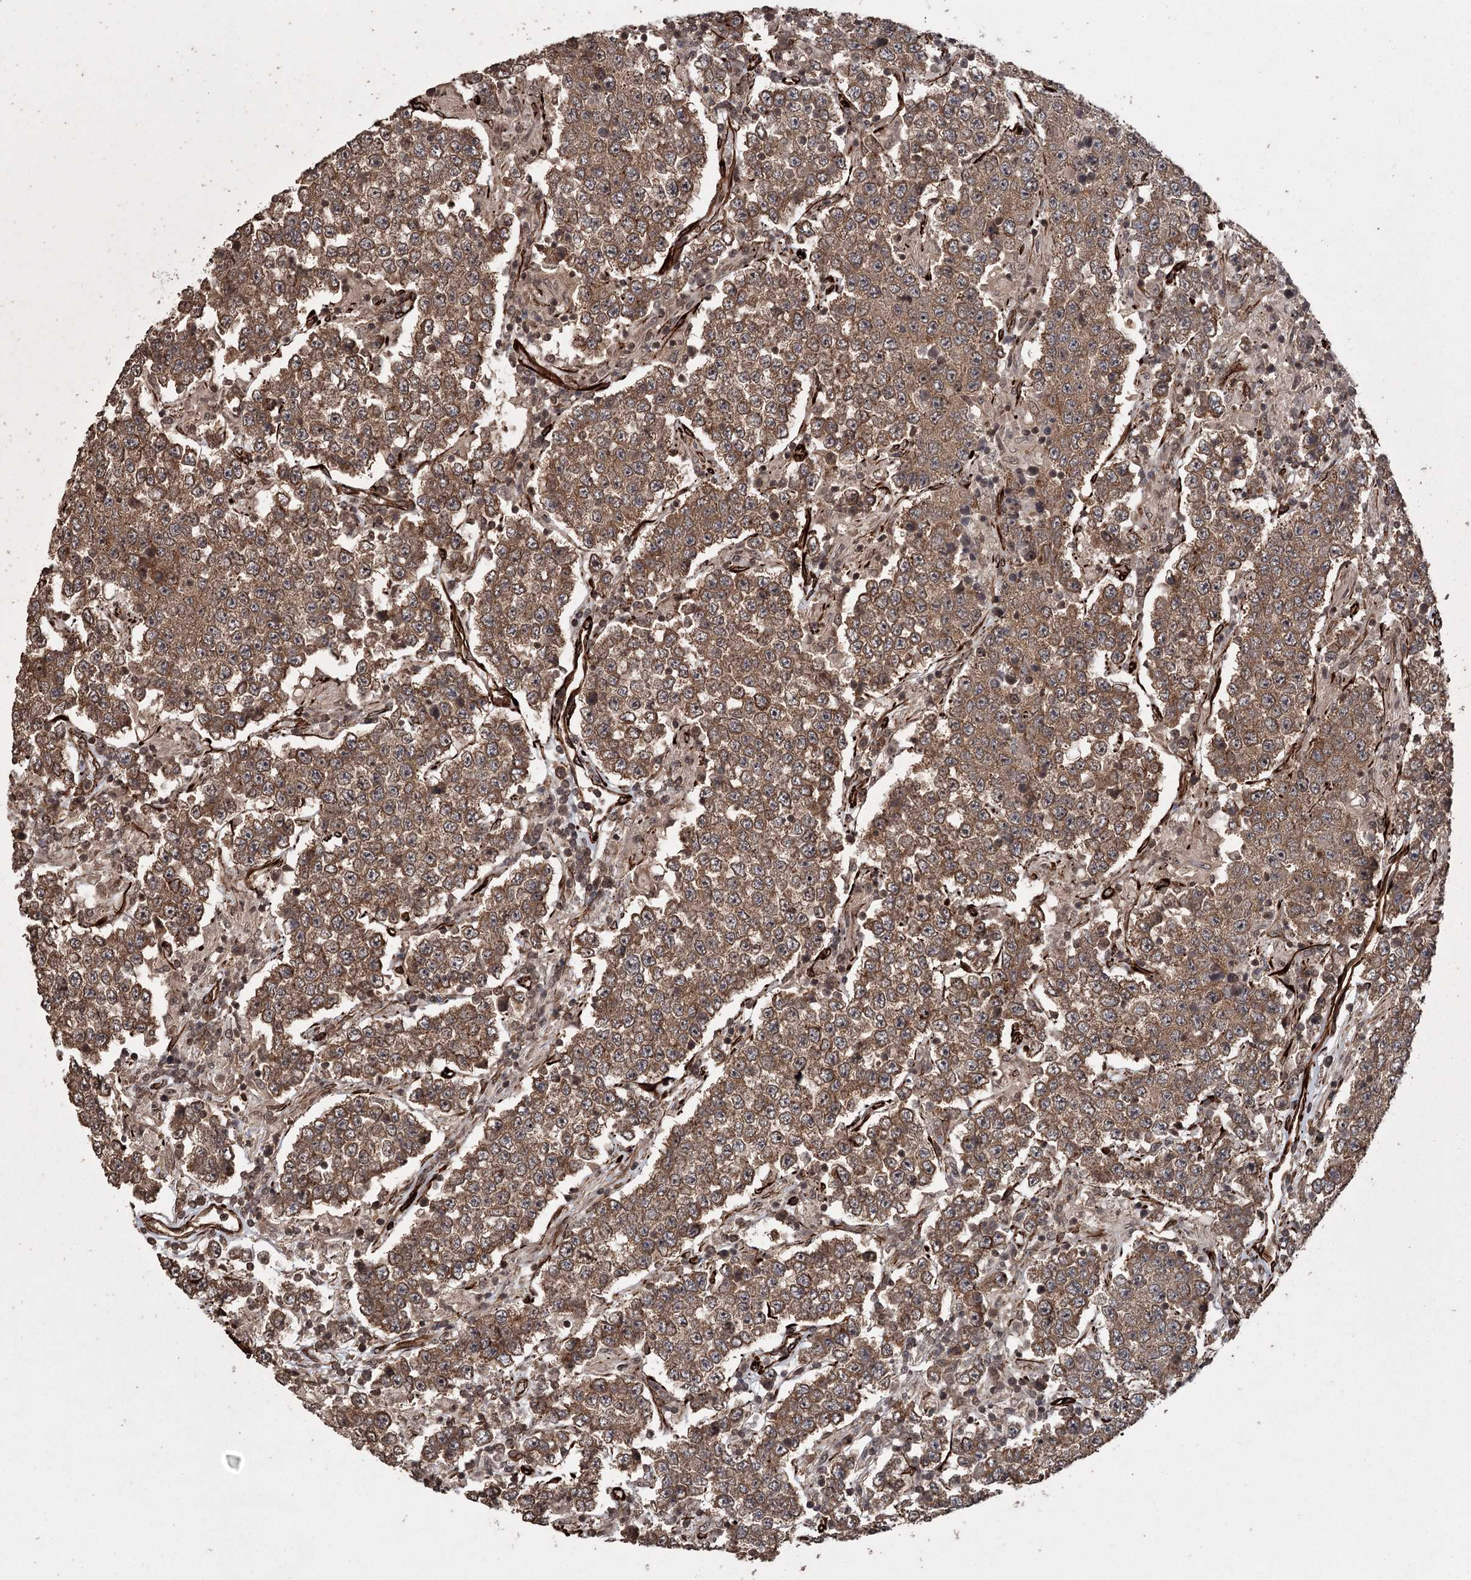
{"staining": {"intensity": "moderate", "quantity": ">75%", "location": "cytoplasmic/membranous"}, "tissue": "testis cancer", "cell_type": "Tumor cells", "image_type": "cancer", "snomed": [{"axis": "morphology", "description": "Normal tissue, NOS"}, {"axis": "morphology", "description": "Urothelial carcinoma, High grade"}, {"axis": "morphology", "description": "Seminoma, NOS"}, {"axis": "morphology", "description": "Carcinoma, Embryonal, NOS"}, {"axis": "topography", "description": "Urinary bladder"}, {"axis": "topography", "description": "Testis"}], "caption": "Human embryonal carcinoma (testis) stained with a protein marker reveals moderate staining in tumor cells.", "gene": "RPAP3", "patient": {"sex": "male", "age": 41}}